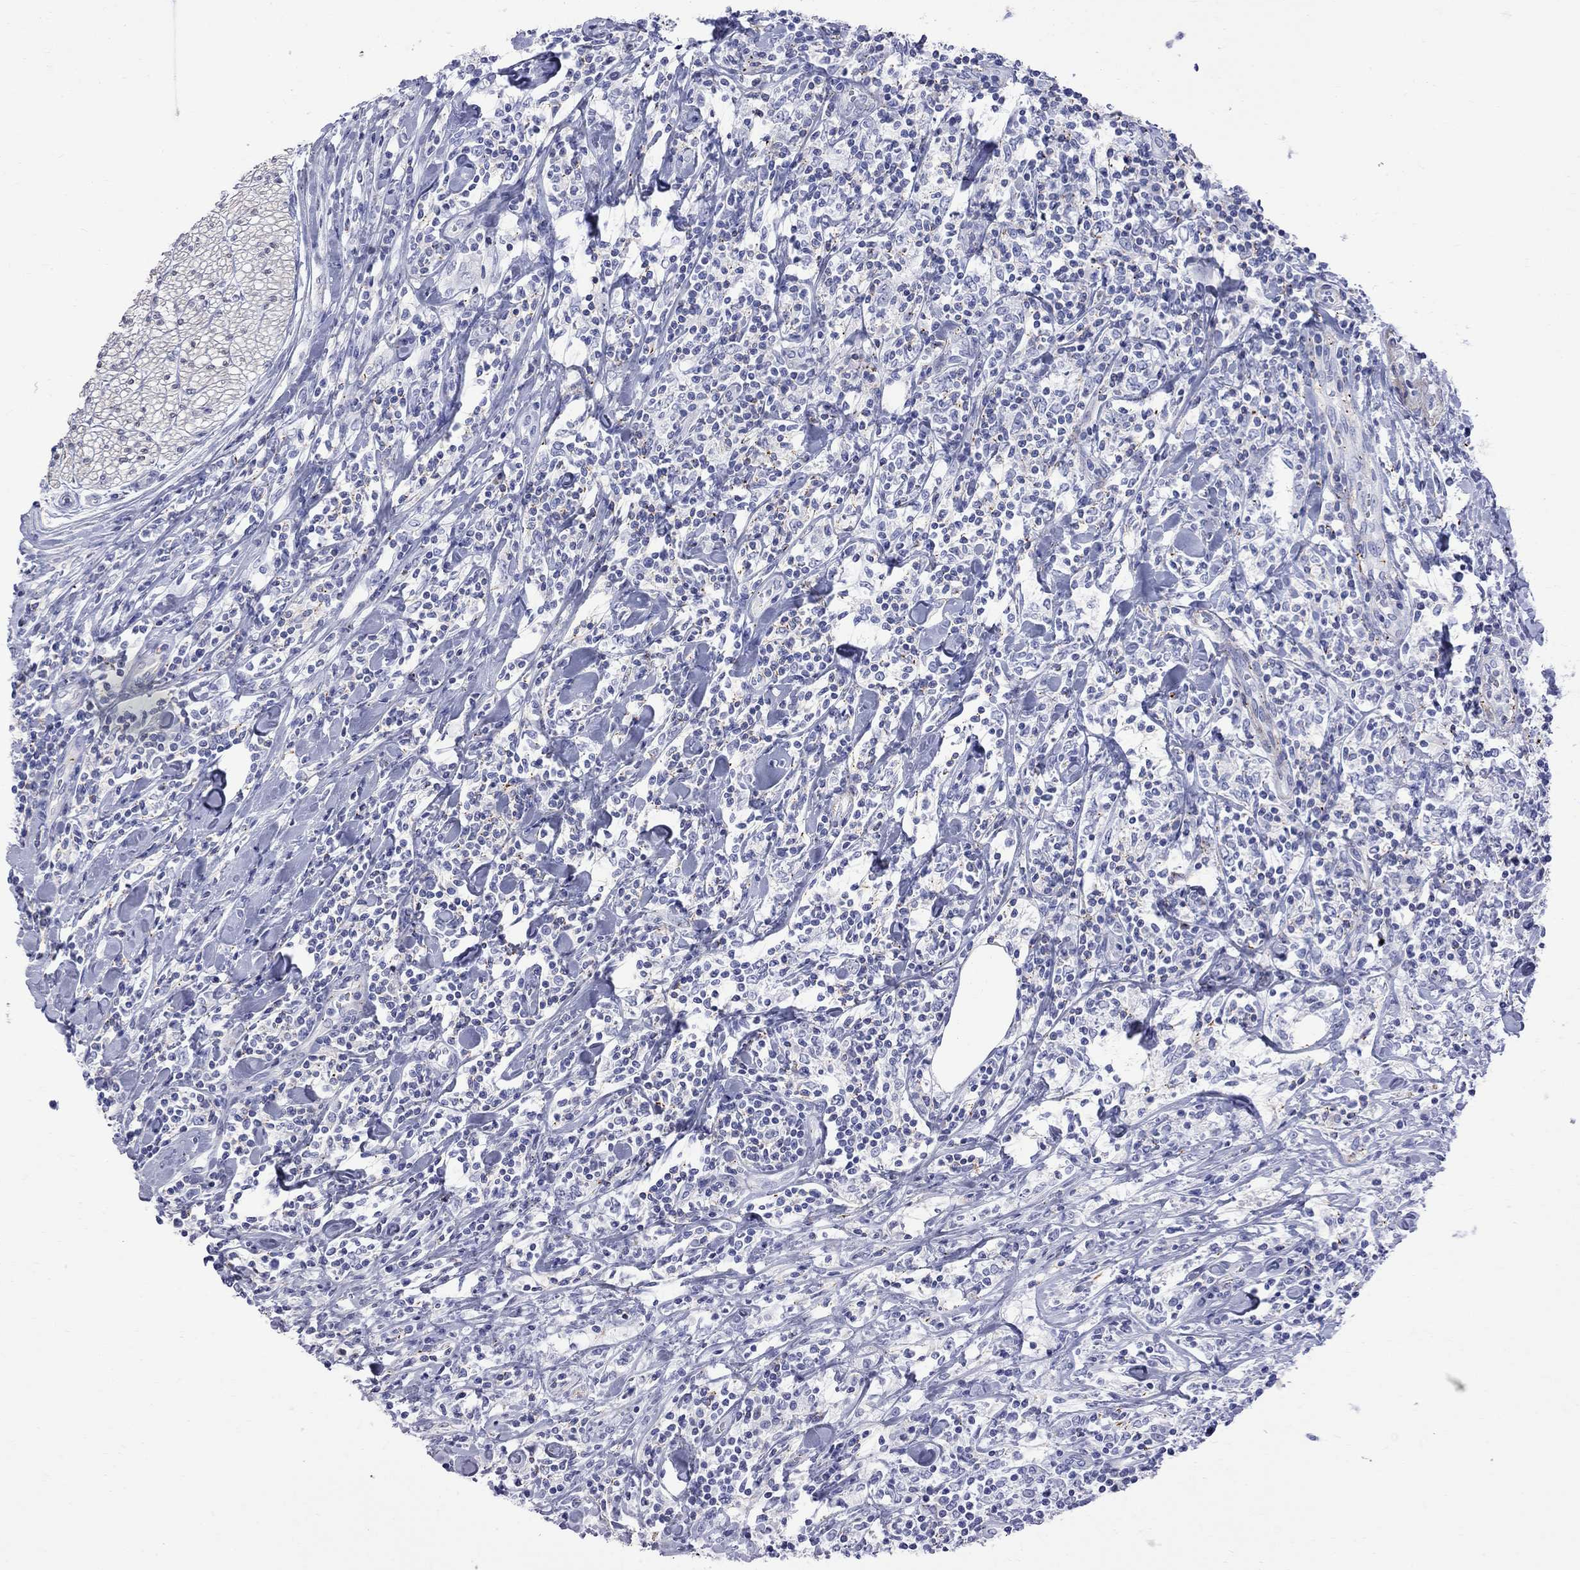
{"staining": {"intensity": "negative", "quantity": "none", "location": "none"}, "tissue": "lymphoma", "cell_type": "Tumor cells", "image_type": "cancer", "snomed": [{"axis": "morphology", "description": "Malignant lymphoma, non-Hodgkin's type, High grade"}, {"axis": "topography", "description": "Lymph node"}], "caption": "Lymphoma was stained to show a protein in brown. There is no significant expression in tumor cells.", "gene": "S100A3", "patient": {"sex": "female", "age": 84}}